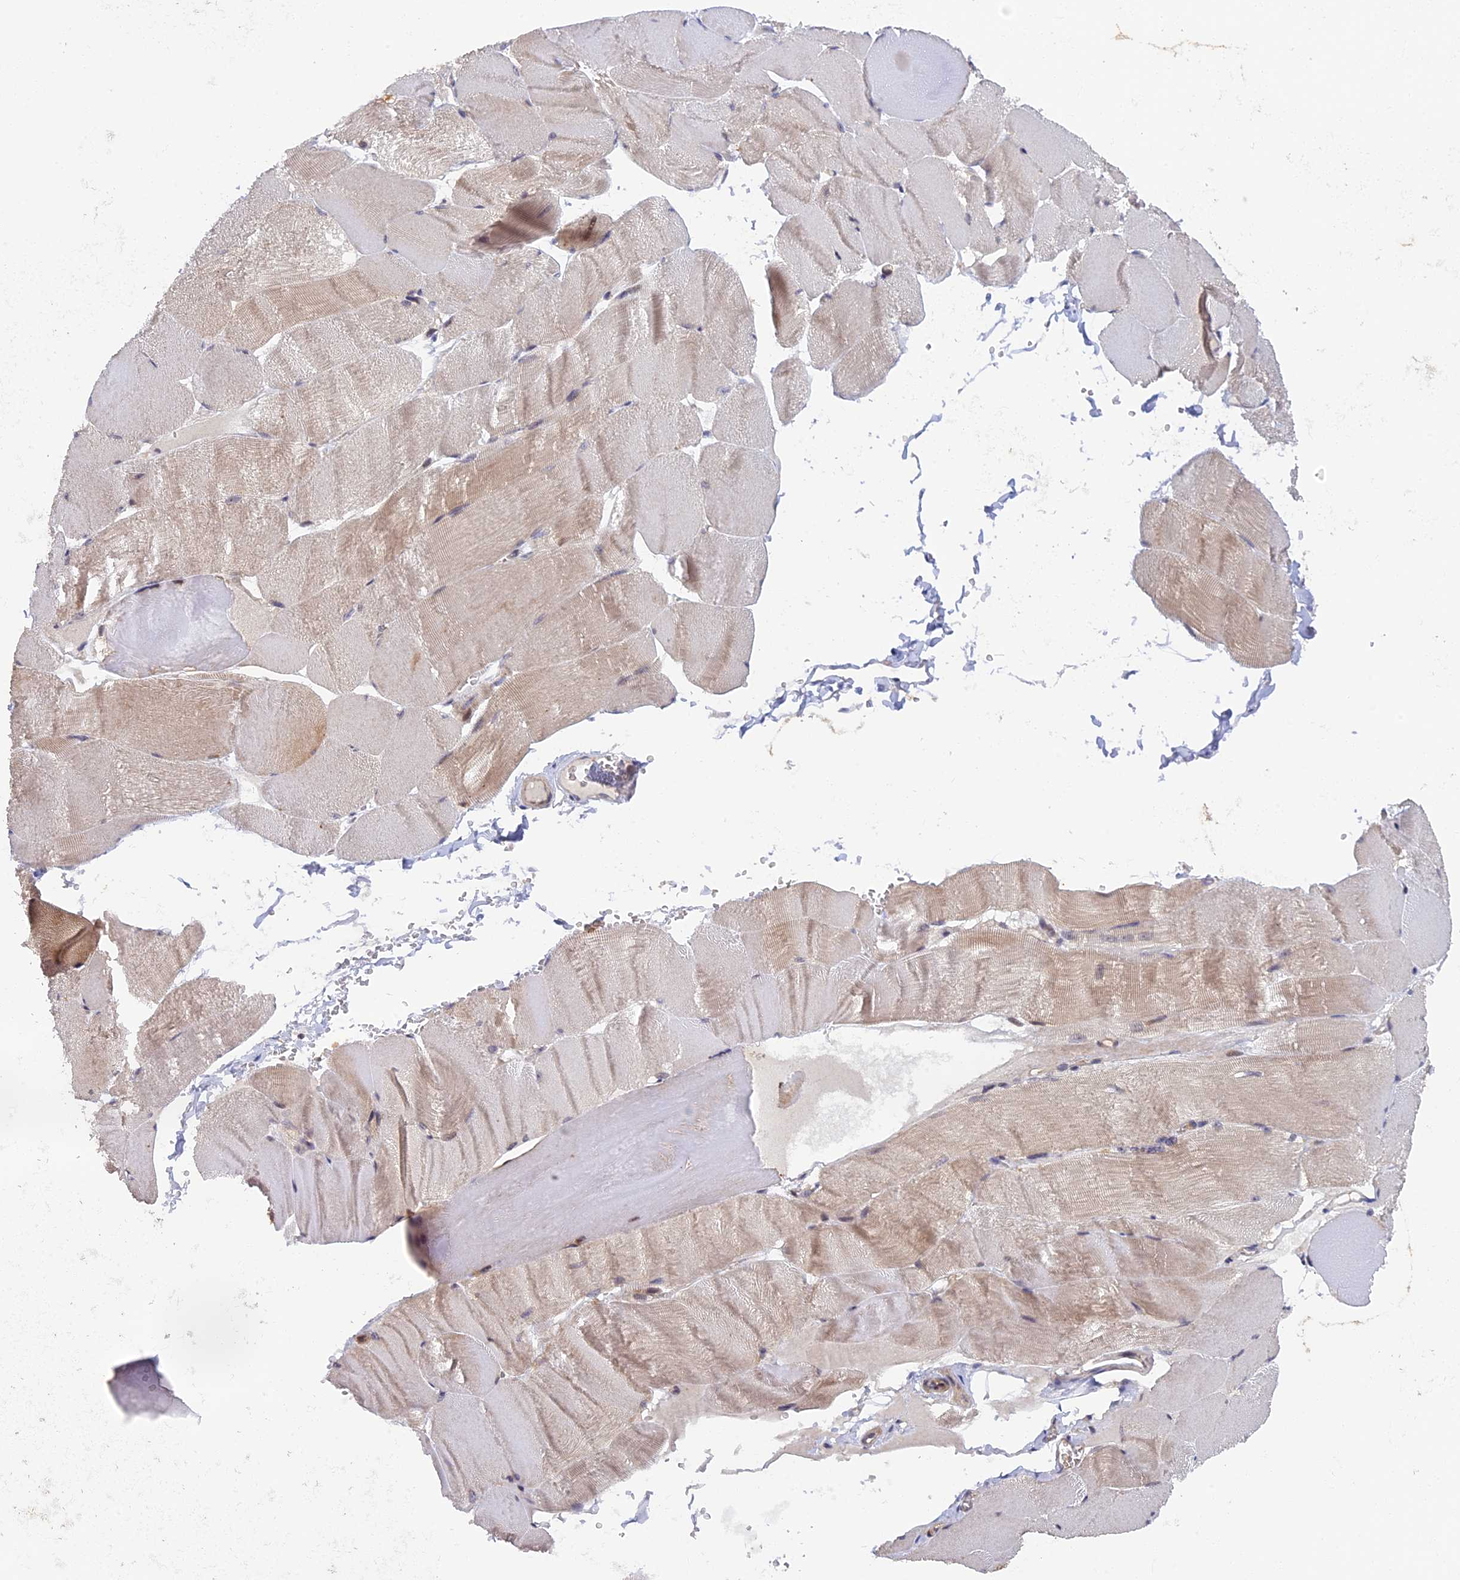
{"staining": {"intensity": "weak", "quantity": "25%-75%", "location": "cytoplasmic/membranous"}, "tissue": "skeletal muscle", "cell_type": "Myocytes", "image_type": "normal", "snomed": [{"axis": "morphology", "description": "Normal tissue, NOS"}, {"axis": "morphology", "description": "Basal cell carcinoma"}, {"axis": "topography", "description": "Skeletal muscle"}], "caption": "This histopathology image displays immunohistochemistry staining of normal human skeletal muscle, with low weak cytoplasmic/membranous staining in approximately 25%-75% of myocytes.", "gene": "FERMT1", "patient": {"sex": "female", "age": 64}}